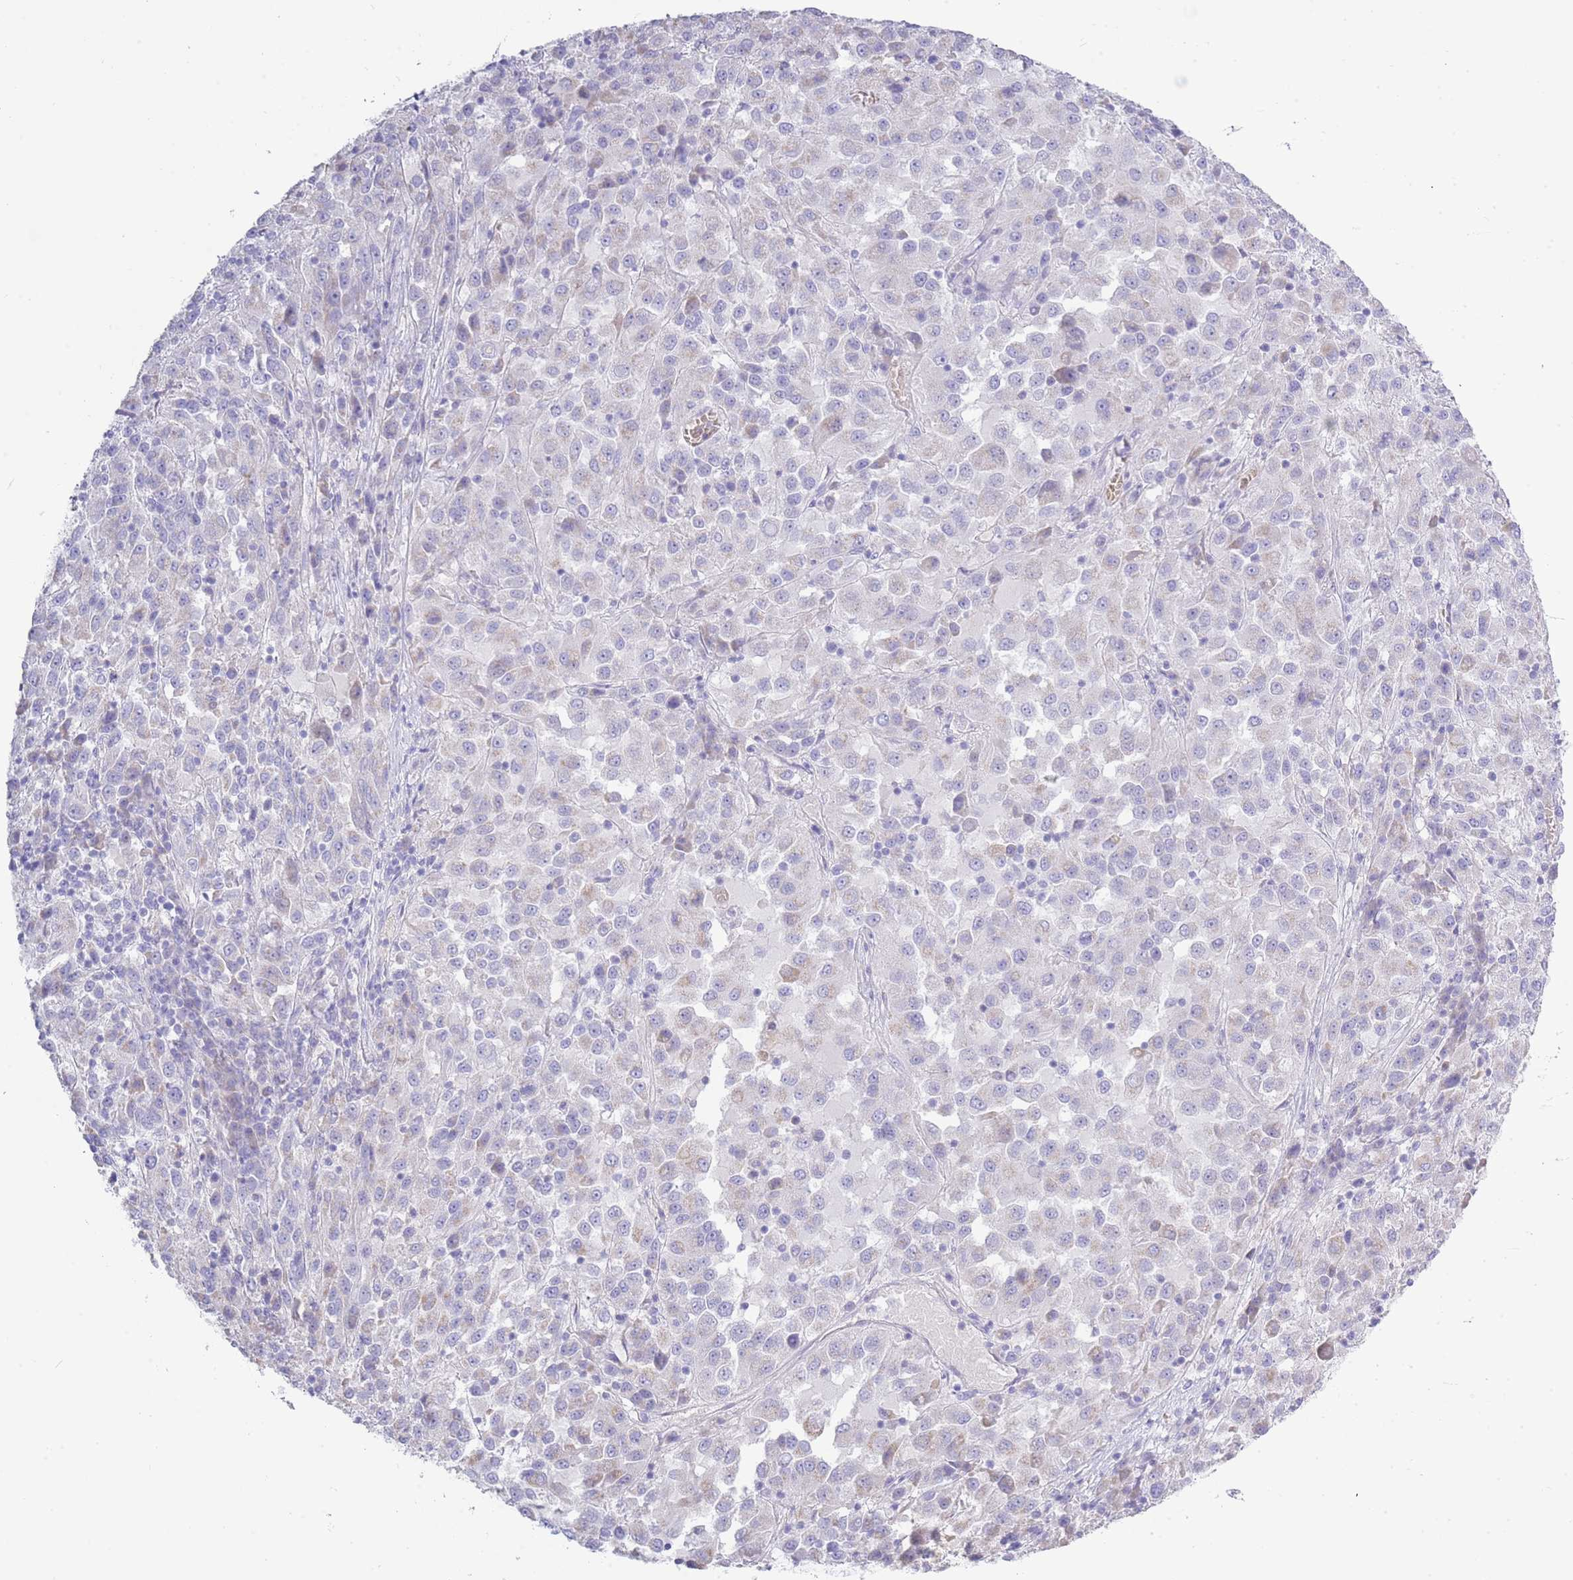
{"staining": {"intensity": "negative", "quantity": "none", "location": "none"}, "tissue": "melanoma", "cell_type": "Tumor cells", "image_type": "cancer", "snomed": [{"axis": "morphology", "description": "Malignant melanoma, Metastatic site"}, {"axis": "topography", "description": "Lung"}], "caption": "Protein analysis of melanoma reveals no significant expression in tumor cells. (Stains: DAB immunohistochemistry (IHC) with hematoxylin counter stain, Microscopy: brightfield microscopy at high magnification).", "gene": "ACR", "patient": {"sex": "male", "age": 64}}